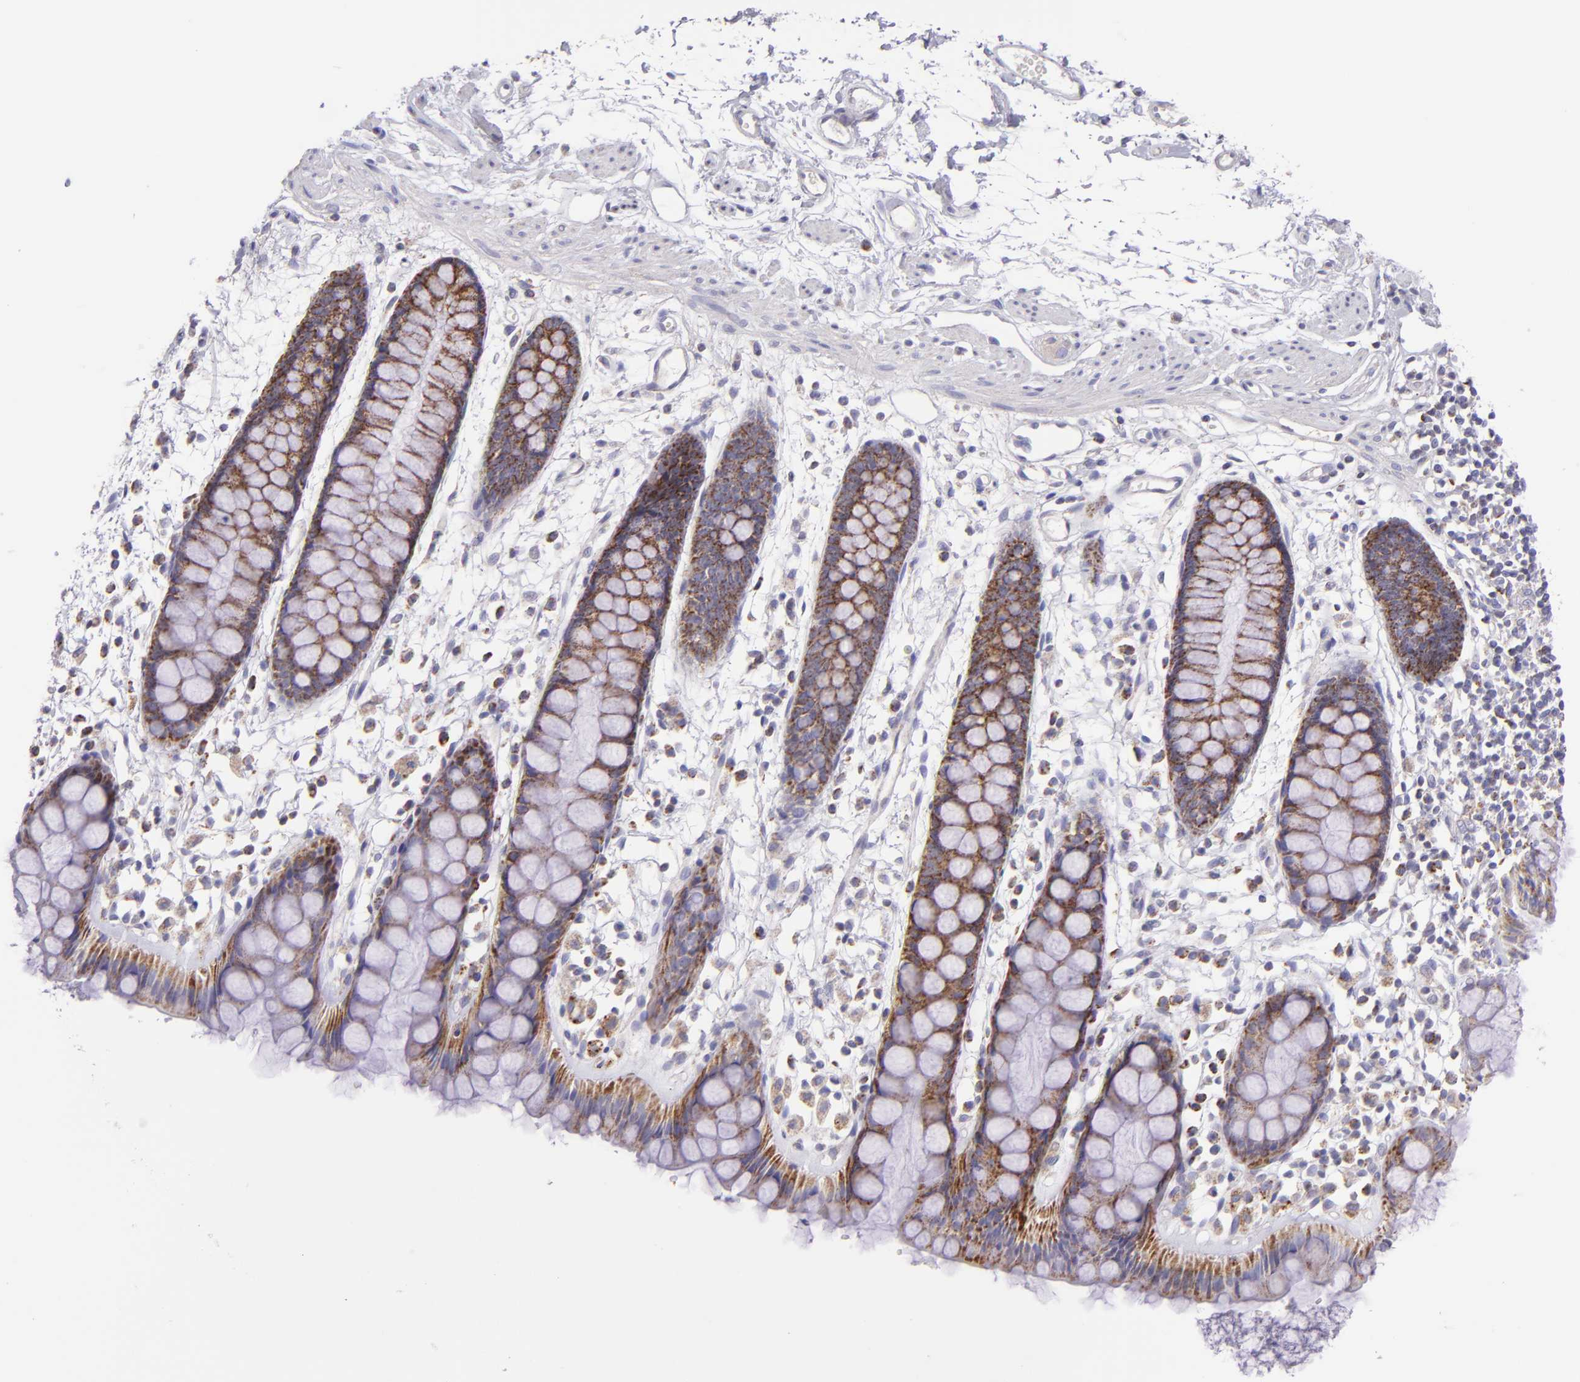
{"staining": {"intensity": "strong", "quantity": ">75%", "location": "cytoplasmic/membranous"}, "tissue": "rectum", "cell_type": "Glandular cells", "image_type": "normal", "snomed": [{"axis": "morphology", "description": "Normal tissue, NOS"}, {"axis": "topography", "description": "Rectum"}], "caption": "A high-resolution photomicrograph shows immunohistochemistry (IHC) staining of benign rectum, which reveals strong cytoplasmic/membranous expression in approximately >75% of glandular cells.", "gene": "HSPD1", "patient": {"sex": "female", "age": 66}}